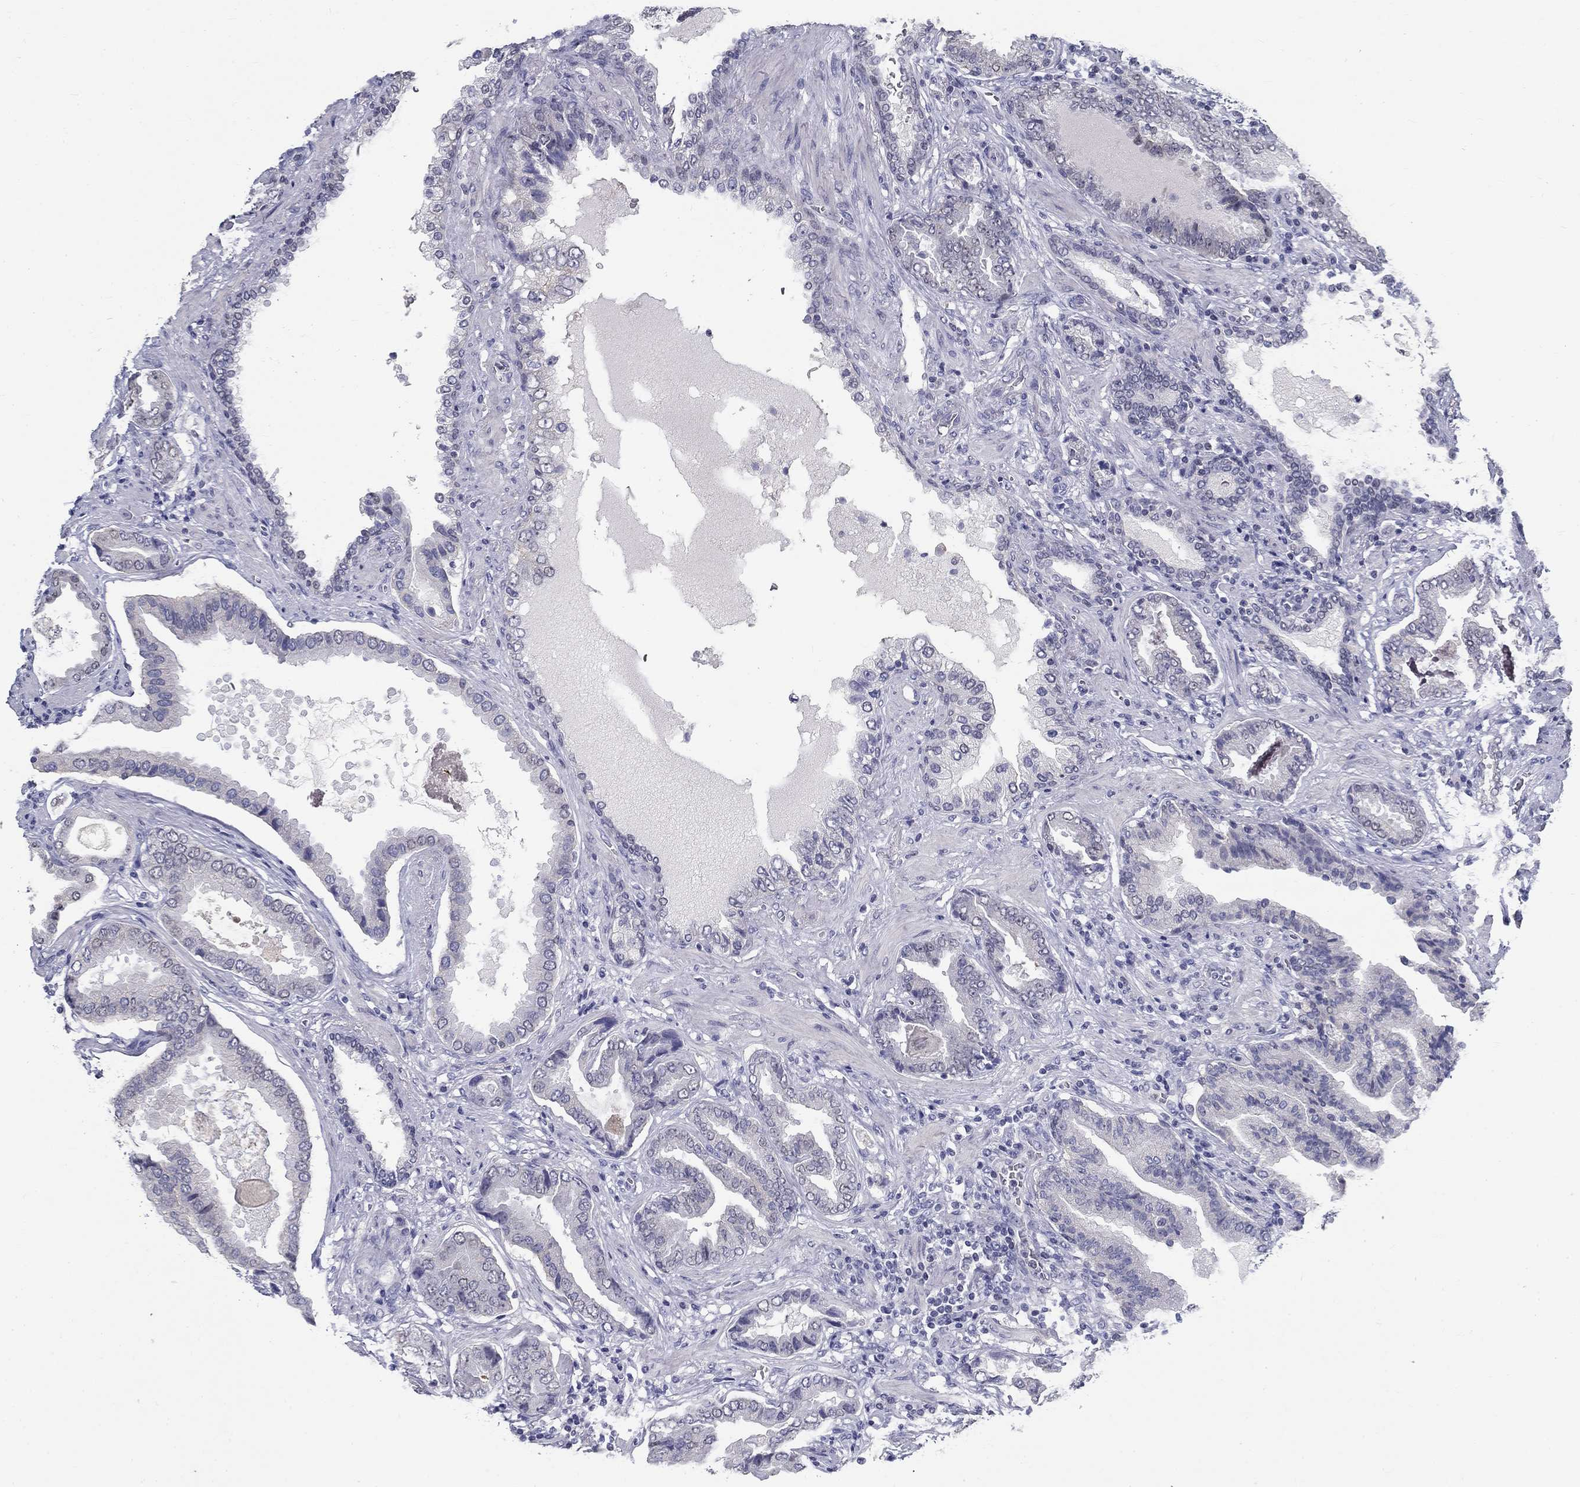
{"staining": {"intensity": "negative", "quantity": "none", "location": "none"}, "tissue": "prostate cancer", "cell_type": "Tumor cells", "image_type": "cancer", "snomed": [{"axis": "morphology", "description": "Adenocarcinoma, NOS"}, {"axis": "topography", "description": "Prostate"}], "caption": "Micrograph shows no protein expression in tumor cells of prostate adenocarcinoma tissue.", "gene": "GUCA1A", "patient": {"sex": "male", "age": 64}}